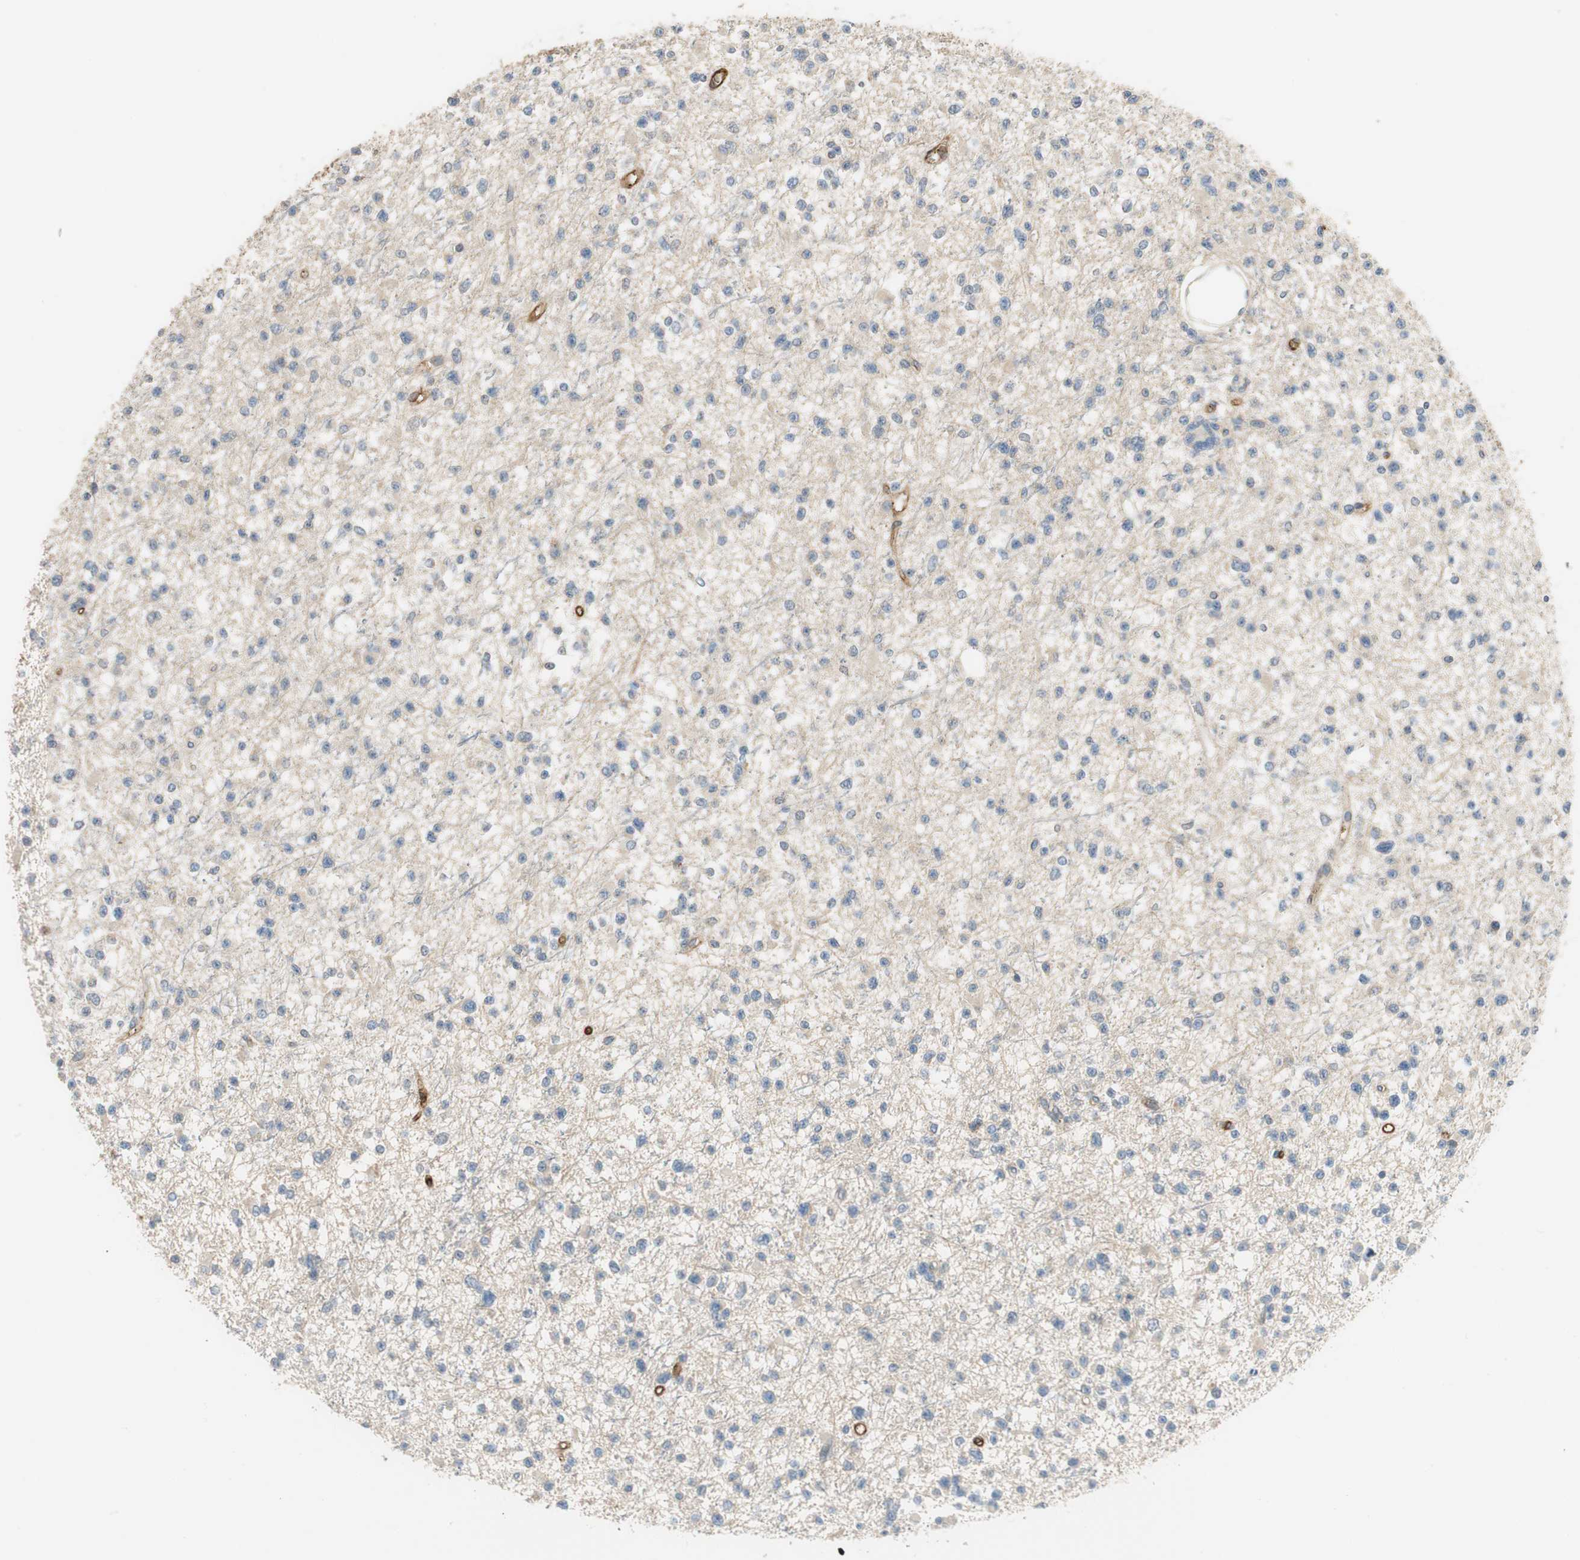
{"staining": {"intensity": "negative", "quantity": "none", "location": "none"}, "tissue": "glioma", "cell_type": "Tumor cells", "image_type": "cancer", "snomed": [{"axis": "morphology", "description": "Glioma, malignant, Low grade"}, {"axis": "topography", "description": "Brain"}], "caption": "The immunohistochemistry (IHC) photomicrograph has no significant expression in tumor cells of glioma tissue.", "gene": "ALPL", "patient": {"sex": "female", "age": 22}}